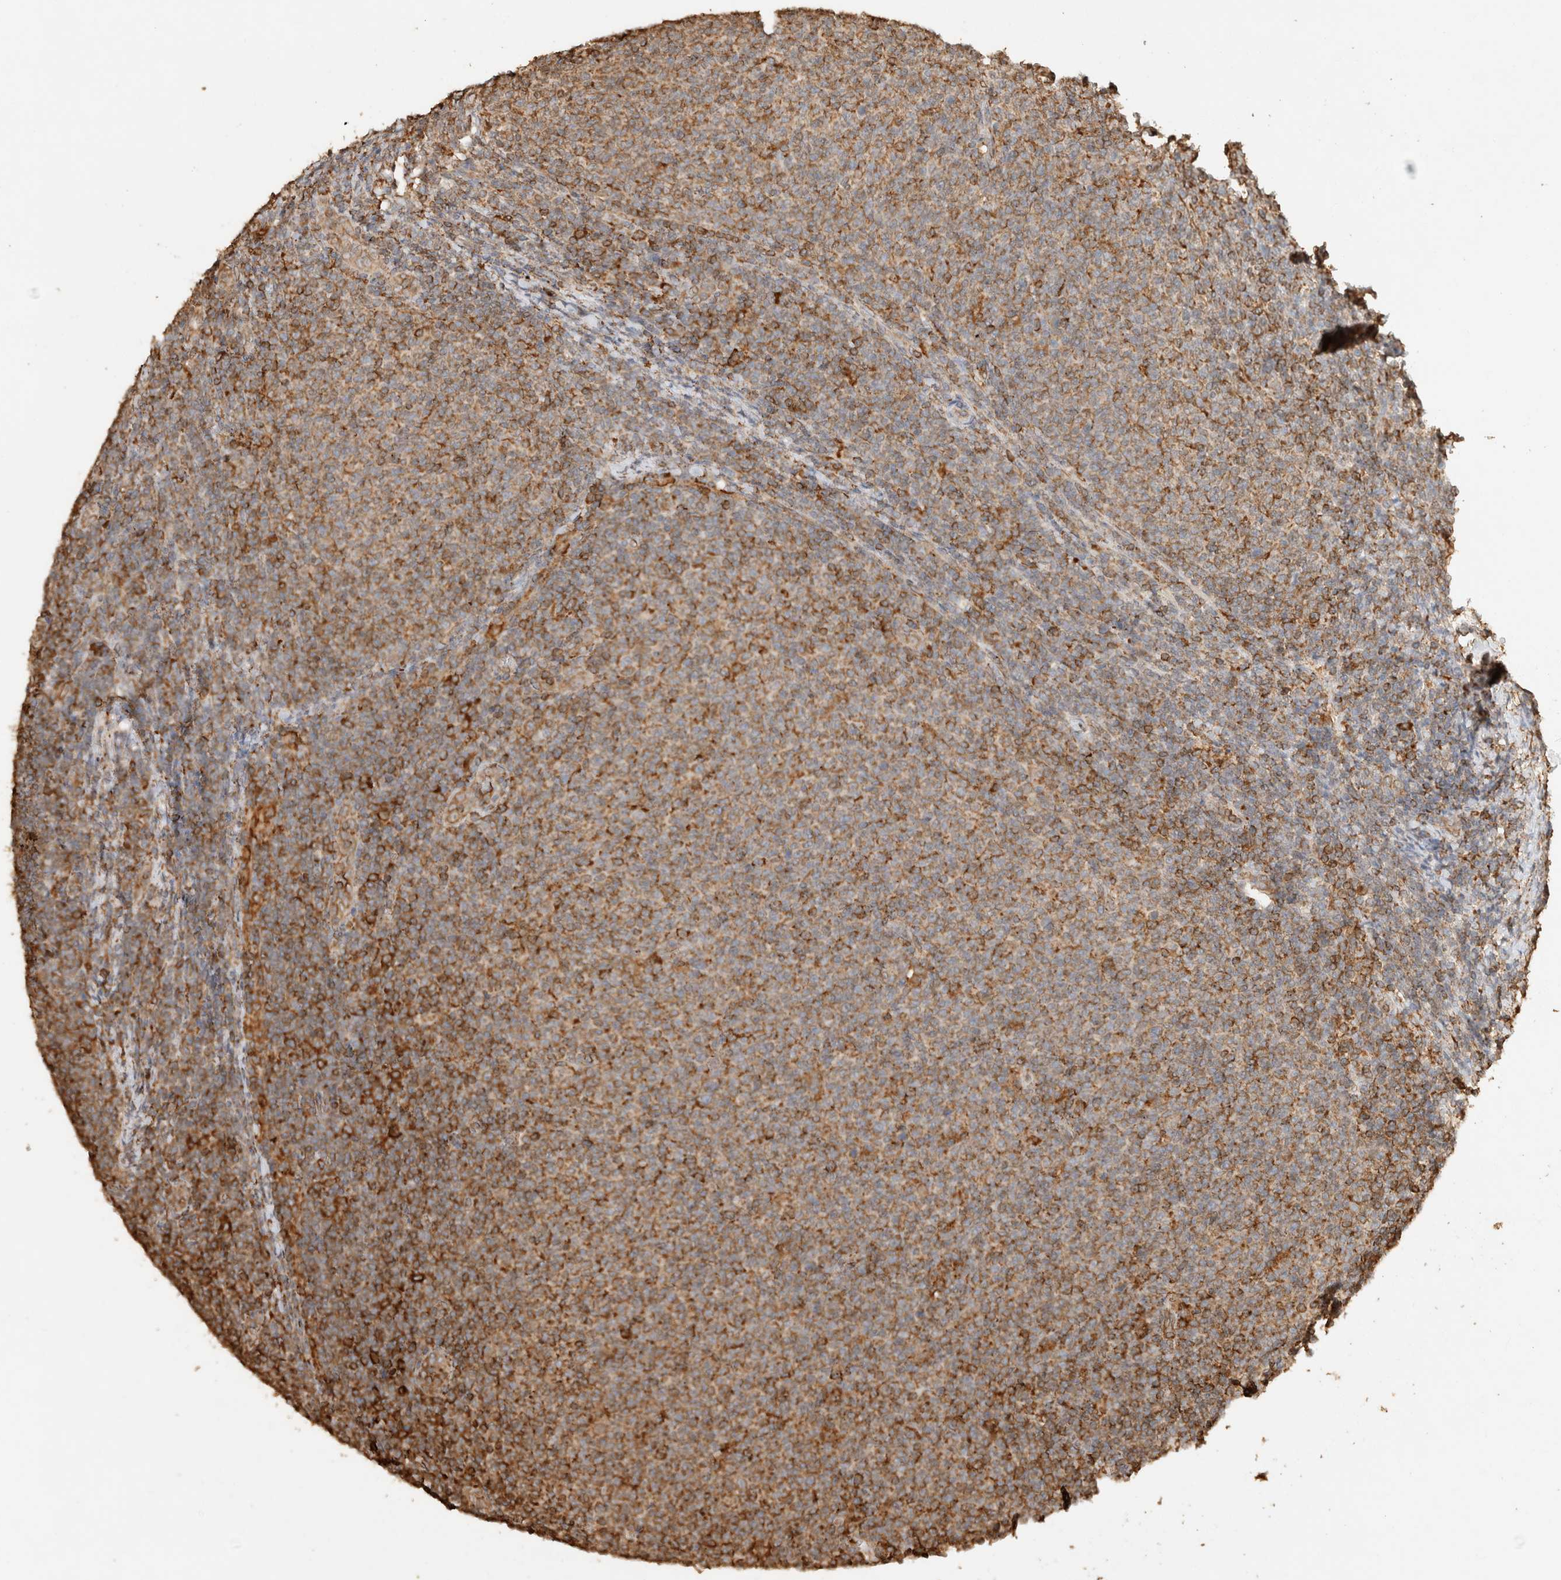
{"staining": {"intensity": "moderate", "quantity": "25%-75%", "location": "cytoplasmic/membranous"}, "tissue": "lymphoma", "cell_type": "Tumor cells", "image_type": "cancer", "snomed": [{"axis": "morphology", "description": "Malignant lymphoma, non-Hodgkin's type, Low grade"}, {"axis": "topography", "description": "Lymph node"}], "caption": "The immunohistochemical stain labels moderate cytoplasmic/membranous positivity in tumor cells of lymphoma tissue.", "gene": "ERAP1", "patient": {"sex": "male", "age": 66}}